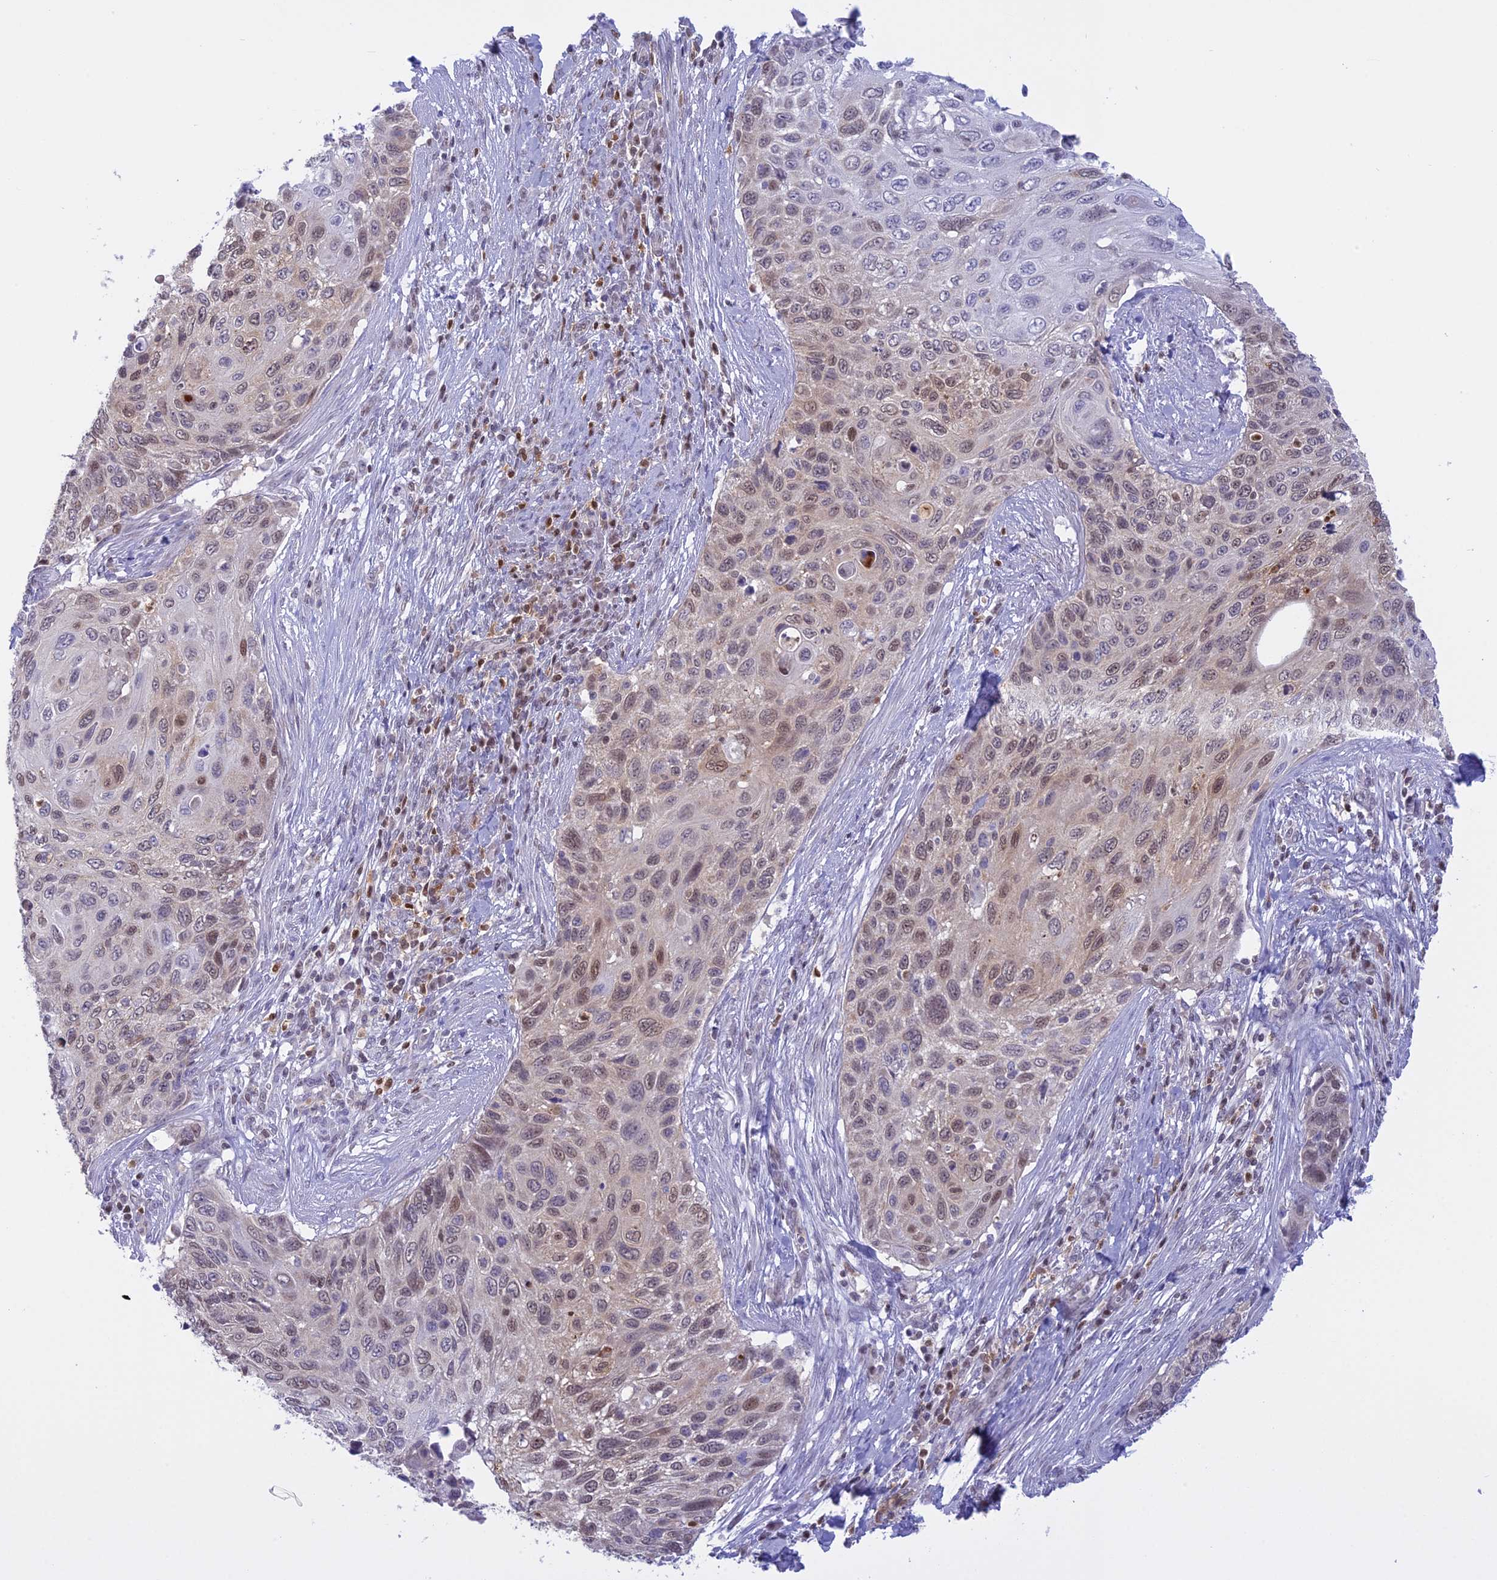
{"staining": {"intensity": "weak", "quantity": "25%-75%", "location": "nuclear"}, "tissue": "cervical cancer", "cell_type": "Tumor cells", "image_type": "cancer", "snomed": [{"axis": "morphology", "description": "Squamous cell carcinoma, NOS"}, {"axis": "topography", "description": "Cervix"}], "caption": "Cervical cancer (squamous cell carcinoma) stained for a protein (brown) shows weak nuclear positive staining in approximately 25%-75% of tumor cells.", "gene": "IZUMO2", "patient": {"sex": "female", "age": 70}}